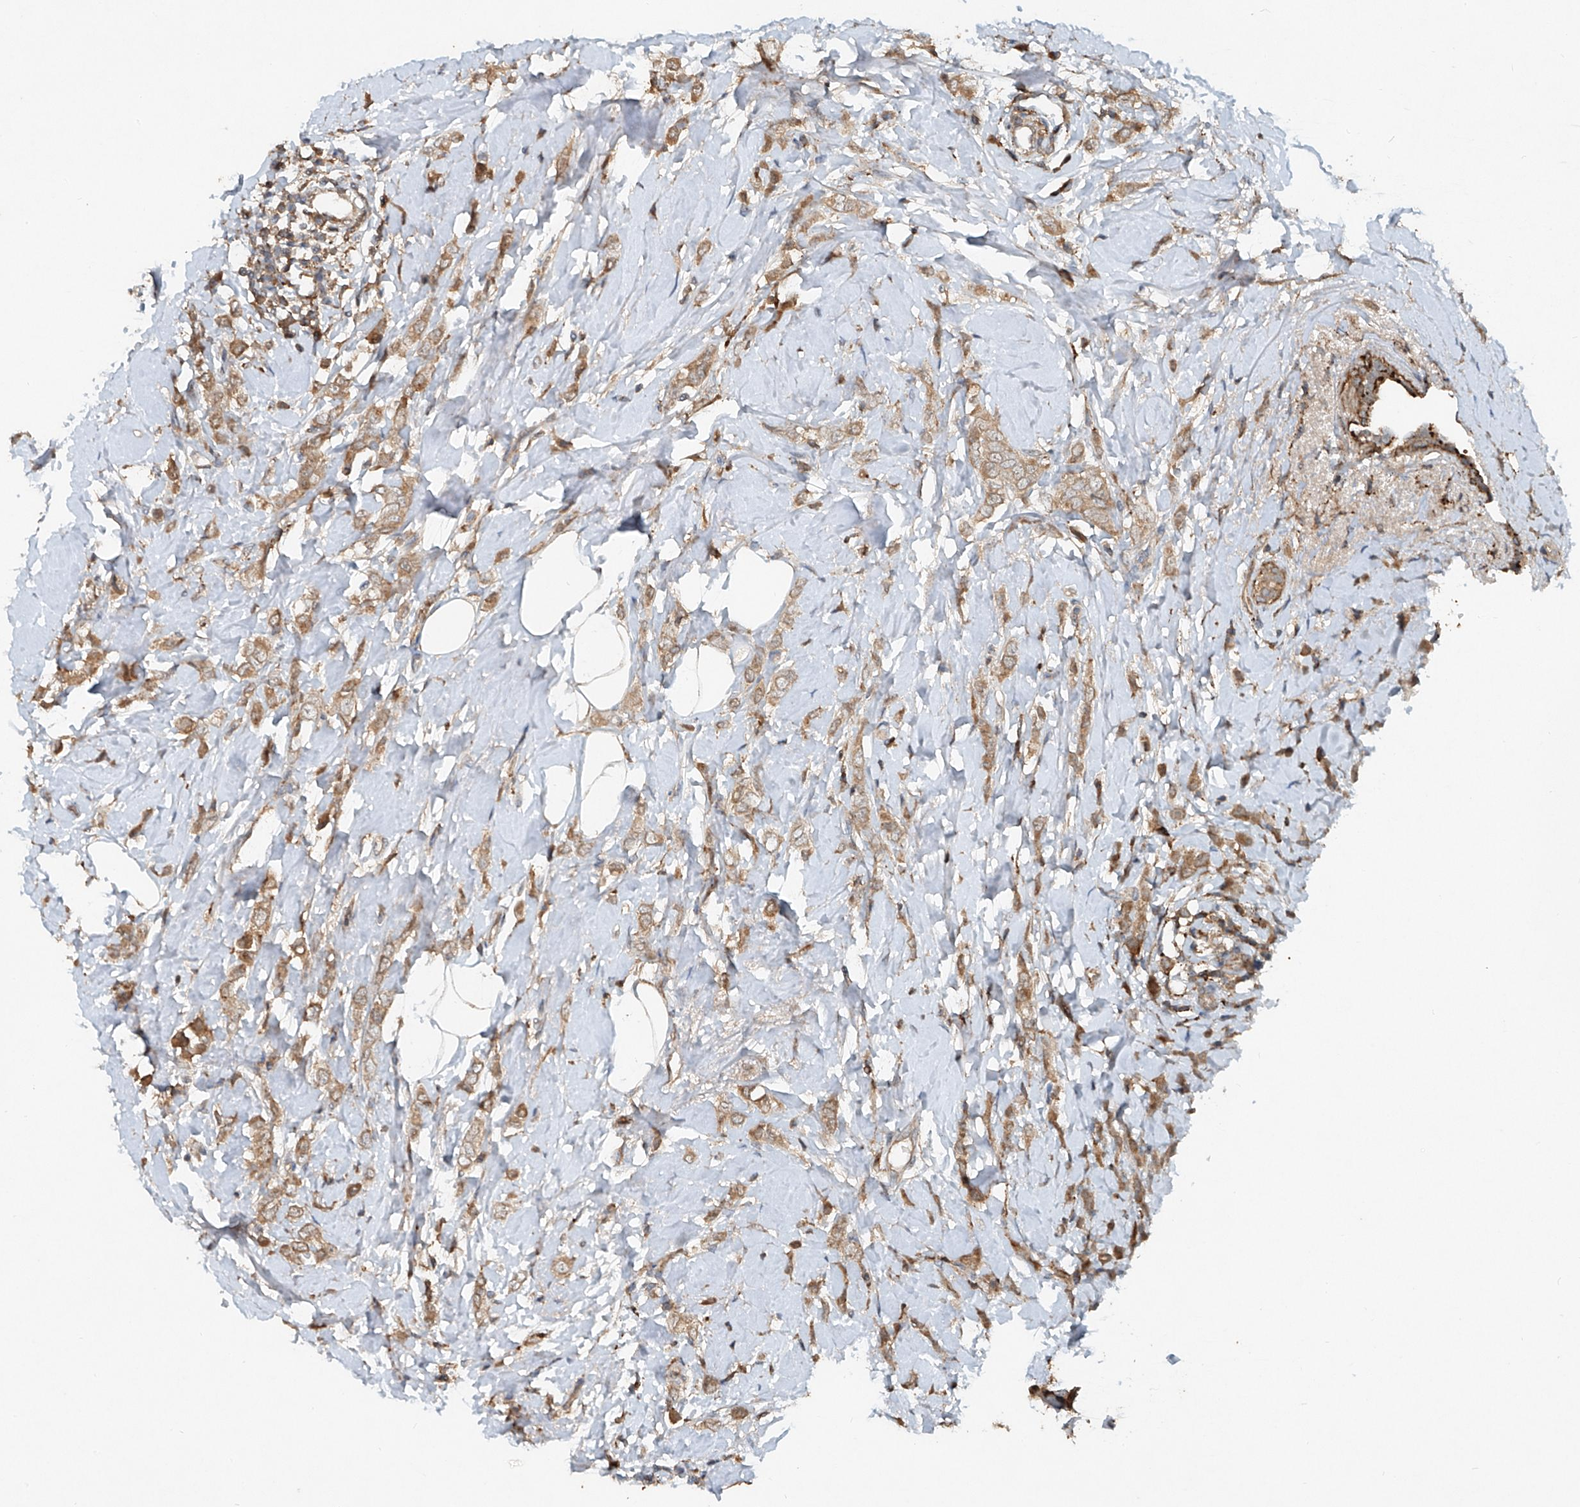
{"staining": {"intensity": "moderate", "quantity": ">75%", "location": "cytoplasmic/membranous"}, "tissue": "breast cancer", "cell_type": "Tumor cells", "image_type": "cancer", "snomed": [{"axis": "morphology", "description": "Lobular carcinoma"}, {"axis": "topography", "description": "Breast"}], "caption": "Protein analysis of breast cancer tissue shows moderate cytoplasmic/membranous expression in approximately >75% of tumor cells.", "gene": "IER5", "patient": {"sex": "female", "age": 47}}